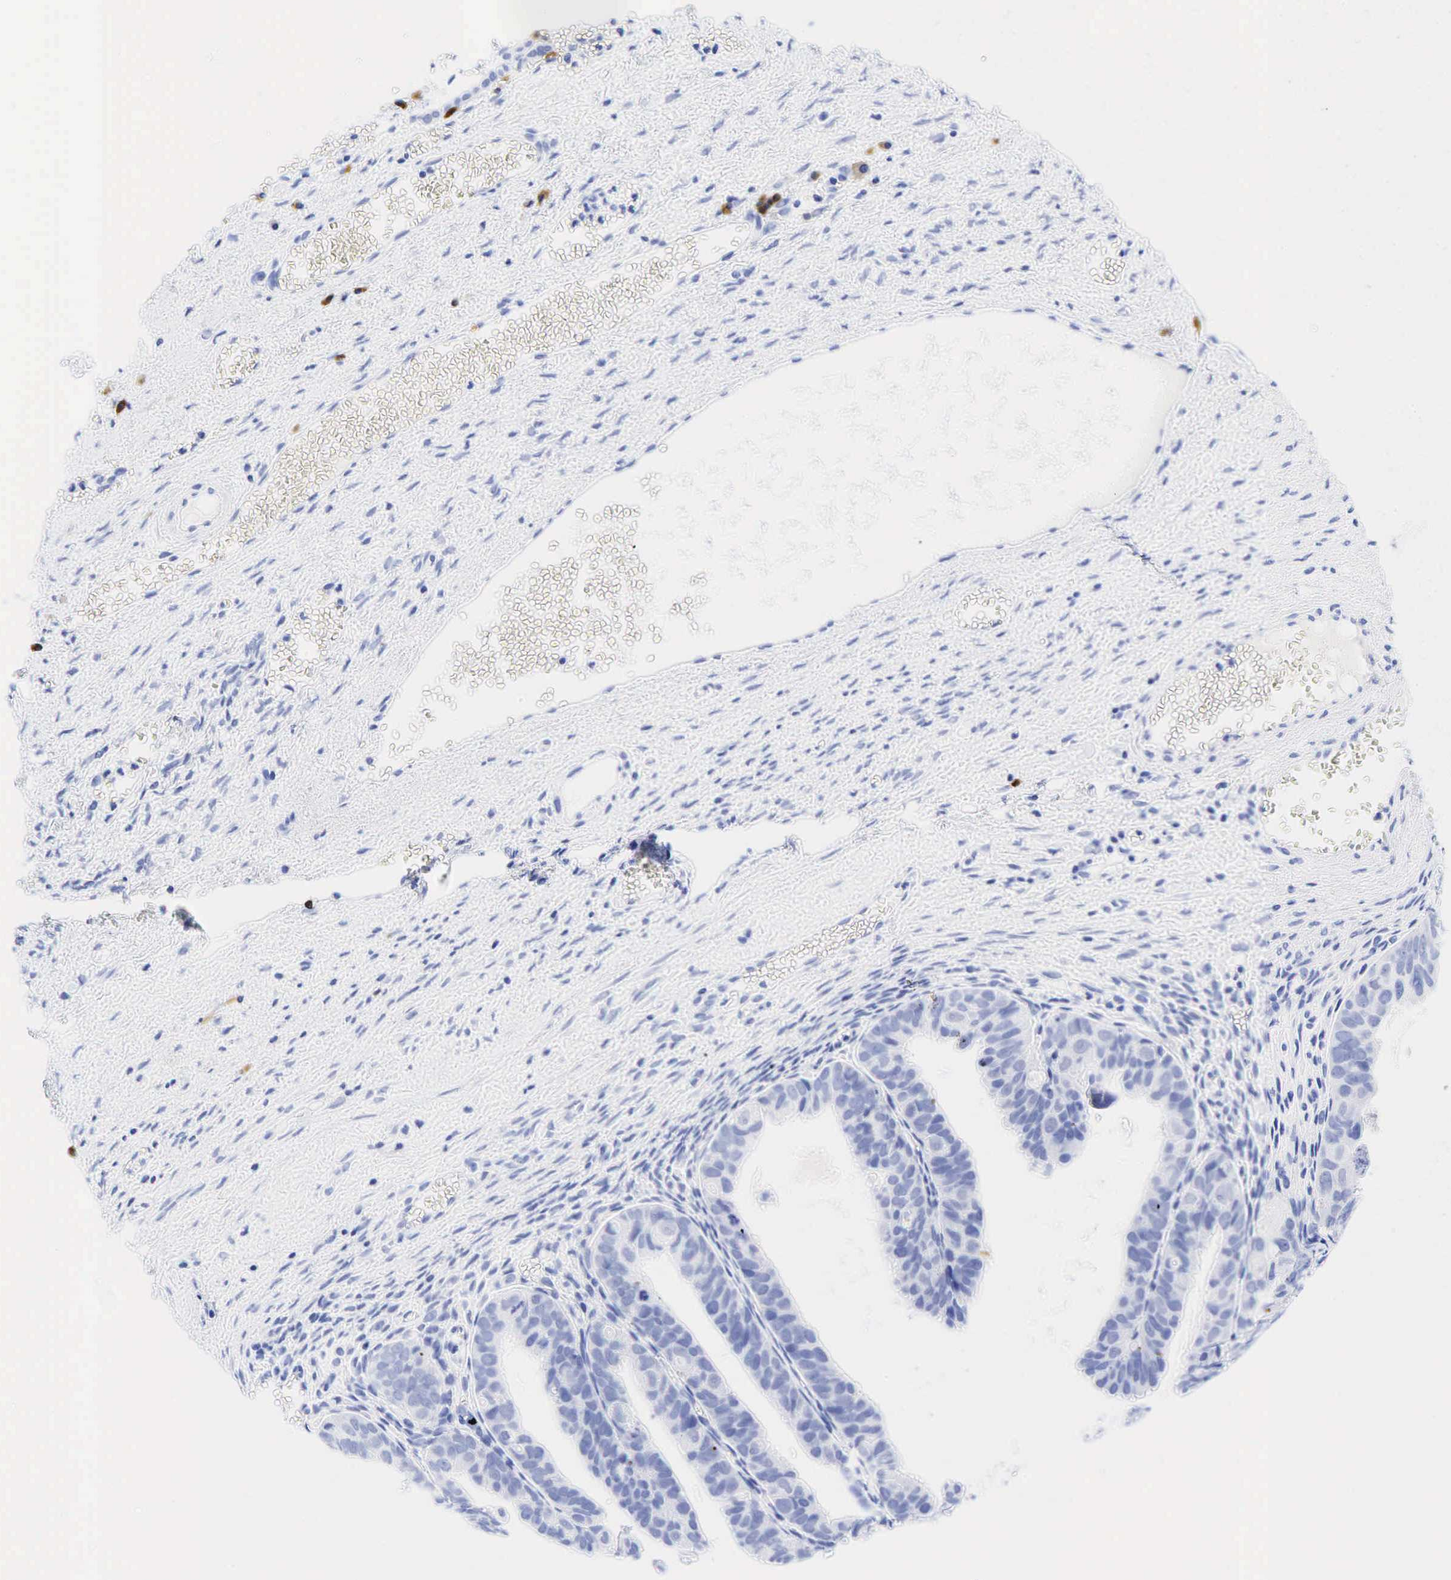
{"staining": {"intensity": "negative", "quantity": "none", "location": "none"}, "tissue": "ovarian cancer", "cell_type": "Tumor cells", "image_type": "cancer", "snomed": [{"axis": "morphology", "description": "Carcinoma, endometroid"}, {"axis": "topography", "description": "Ovary"}], "caption": "The IHC photomicrograph has no significant staining in tumor cells of ovarian cancer tissue.", "gene": "CD79A", "patient": {"sex": "female", "age": 85}}